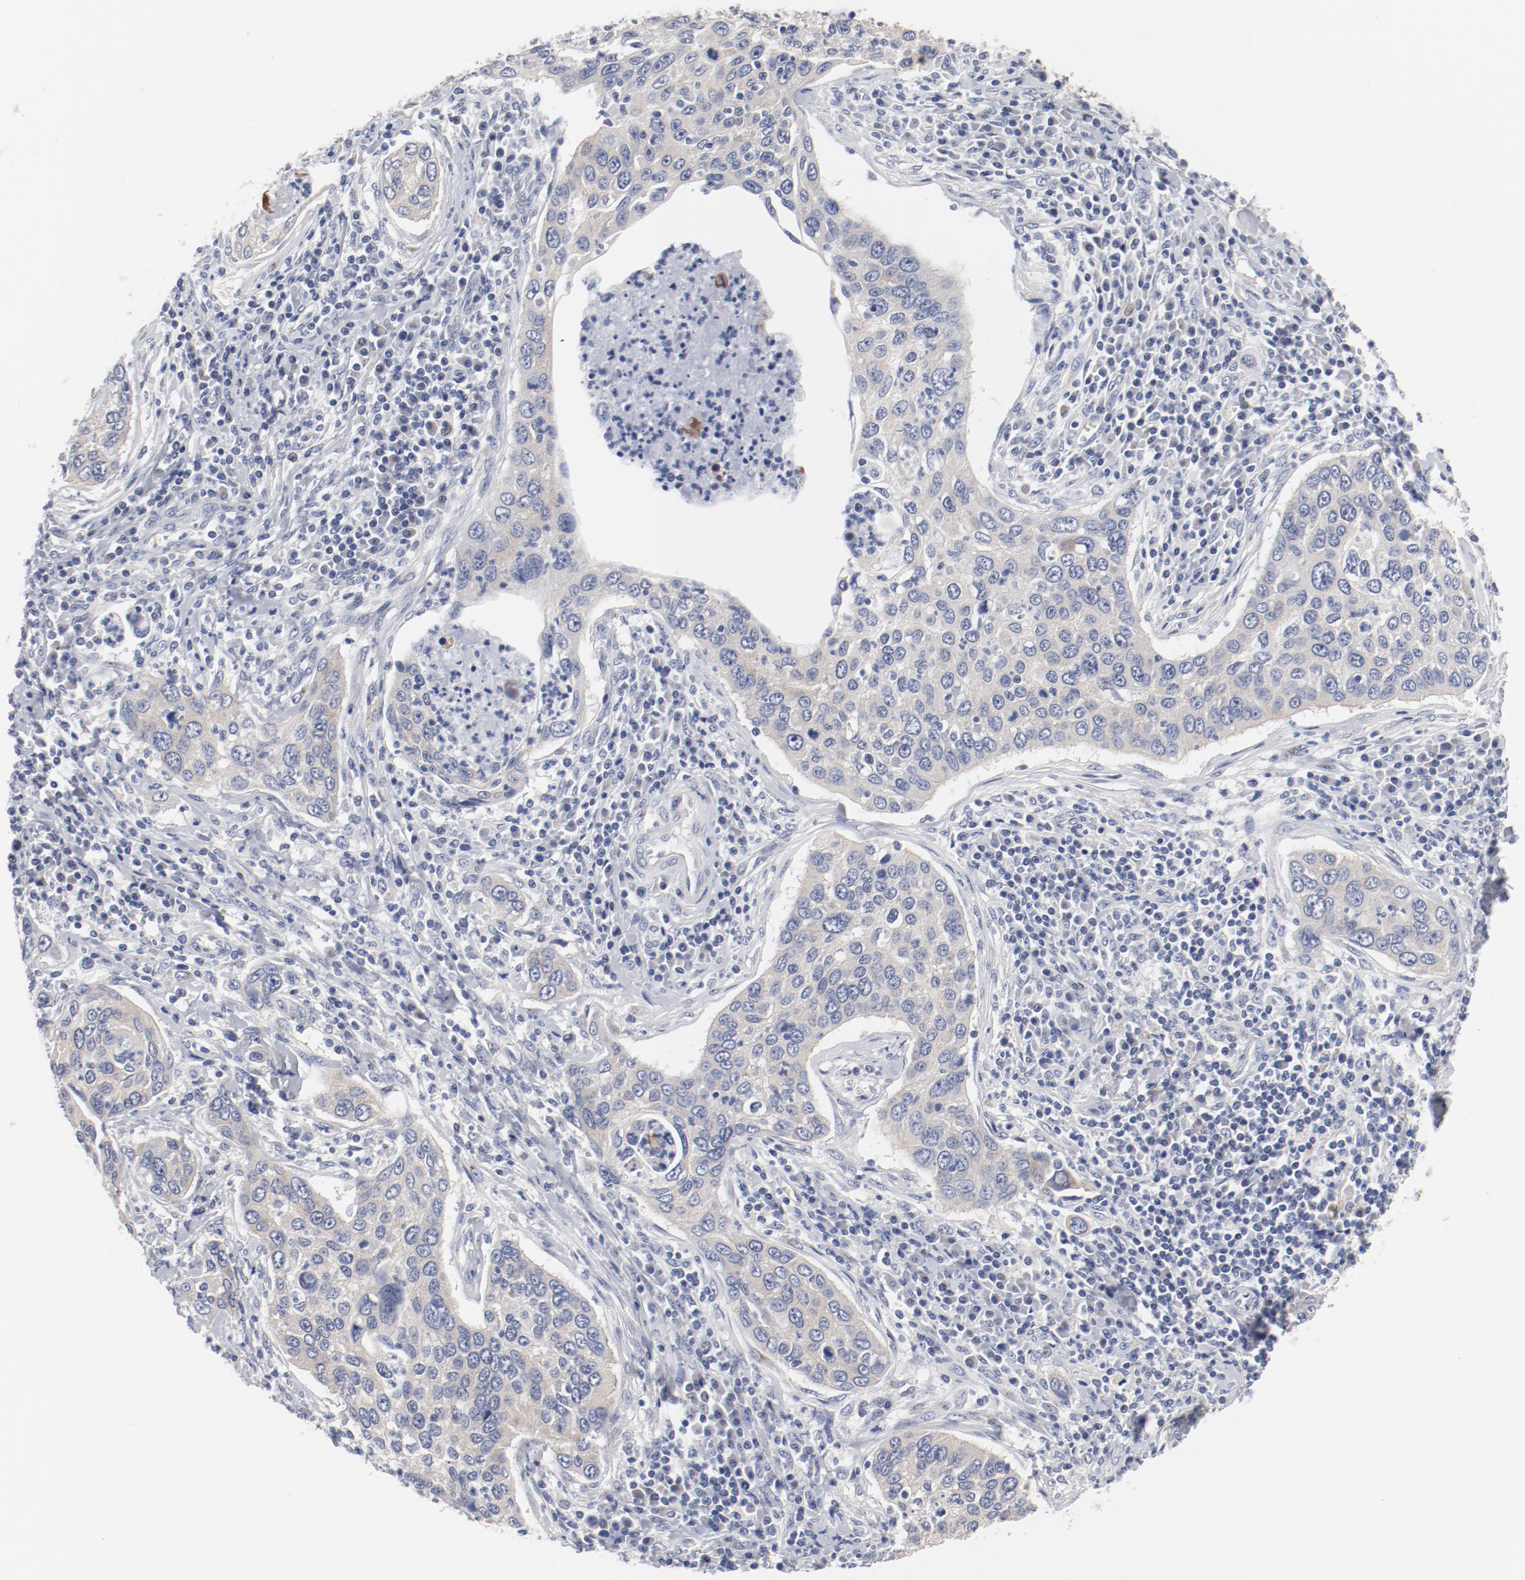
{"staining": {"intensity": "weak", "quantity": "25%-75%", "location": "cytoplasmic/membranous"}, "tissue": "cervical cancer", "cell_type": "Tumor cells", "image_type": "cancer", "snomed": [{"axis": "morphology", "description": "Squamous cell carcinoma, NOS"}, {"axis": "topography", "description": "Cervix"}], "caption": "High-magnification brightfield microscopy of squamous cell carcinoma (cervical) stained with DAB (3,3'-diaminobenzidine) (brown) and counterstained with hematoxylin (blue). tumor cells exhibit weak cytoplasmic/membranous staining is present in about25%-75% of cells.", "gene": "GPR143", "patient": {"sex": "female", "age": 53}}